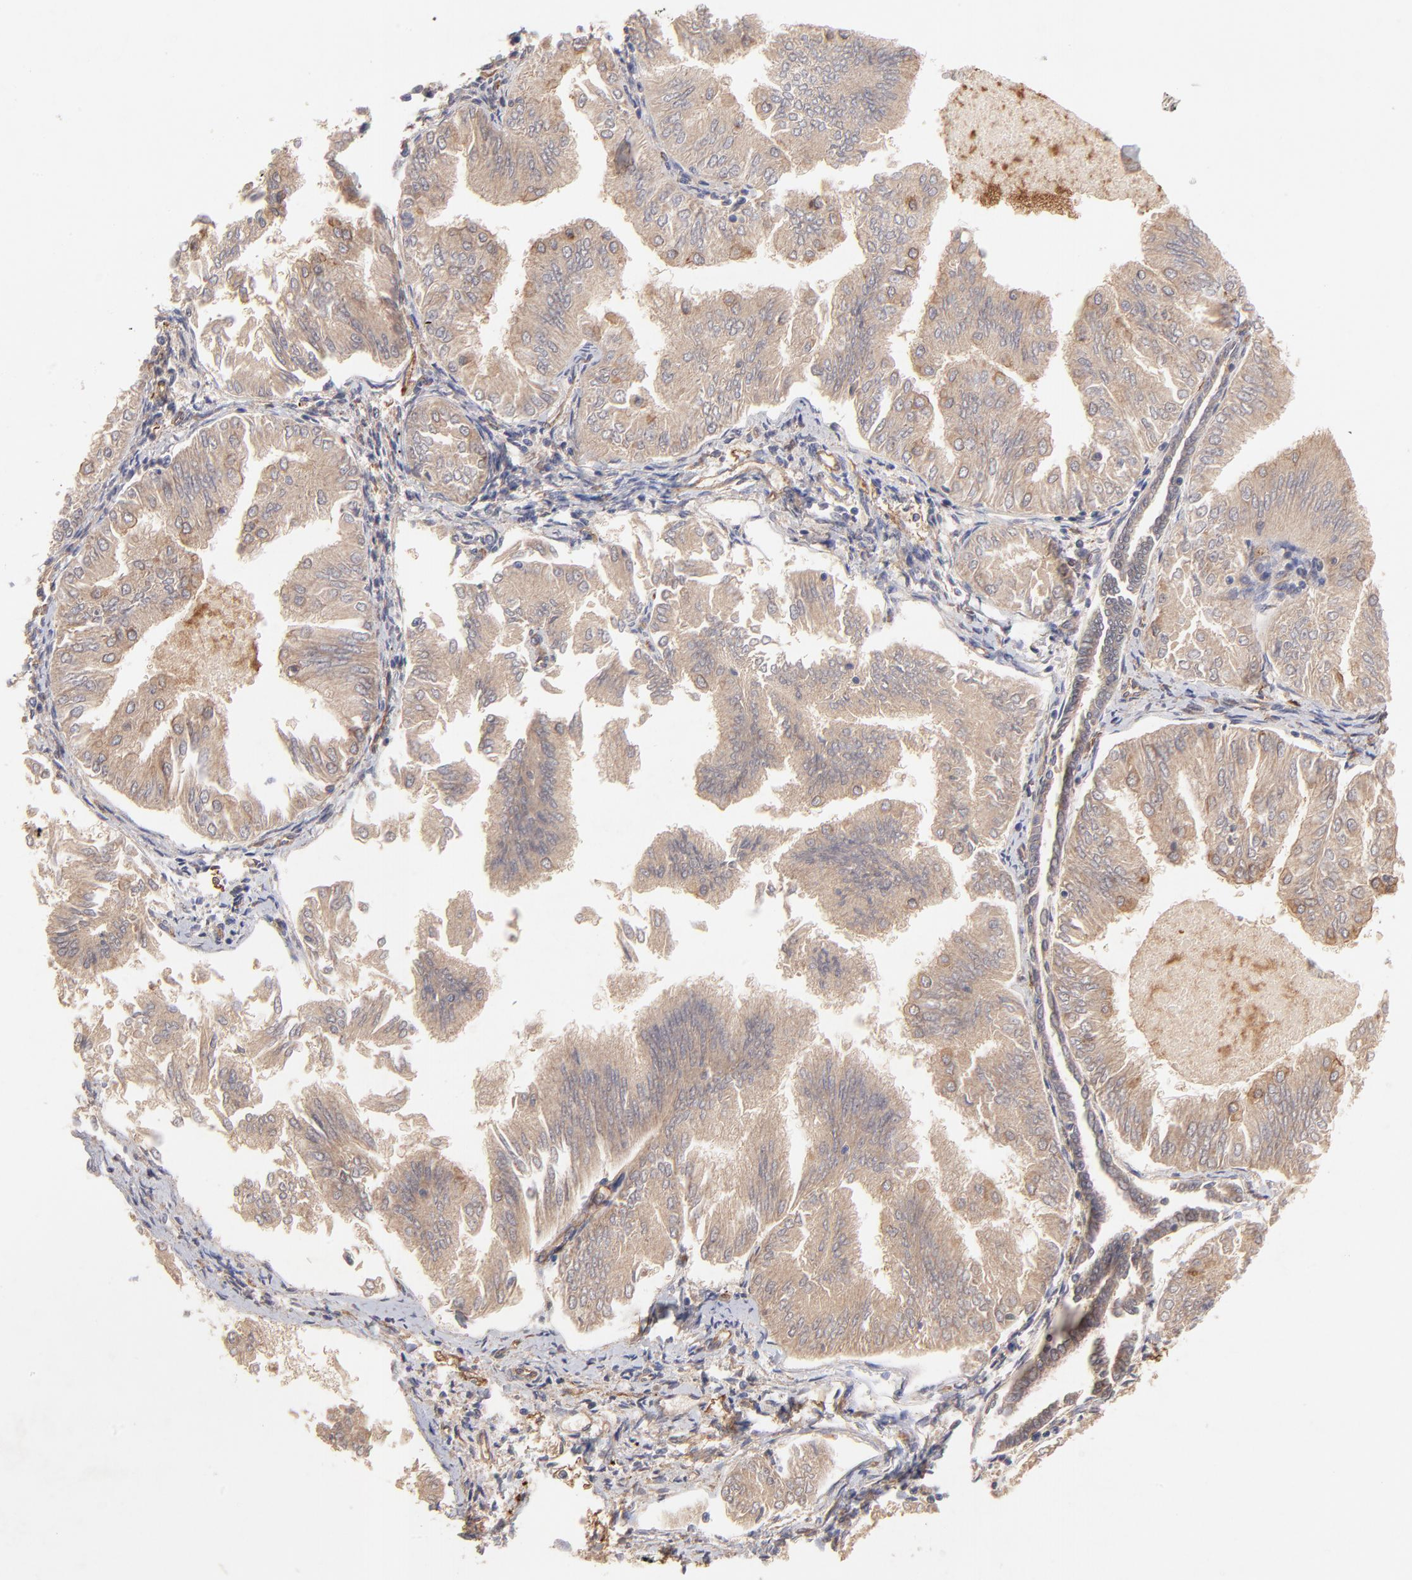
{"staining": {"intensity": "weak", "quantity": ">75%", "location": "cytoplasmic/membranous"}, "tissue": "endometrial cancer", "cell_type": "Tumor cells", "image_type": "cancer", "snomed": [{"axis": "morphology", "description": "Adenocarcinoma, NOS"}, {"axis": "topography", "description": "Endometrium"}], "caption": "The photomicrograph exhibits a brown stain indicating the presence of a protein in the cytoplasmic/membranous of tumor cells in endometrial cancer (adenocarcinoma).", "gene": "STAP2", "patient": {"sex": "female", "age": 53}}